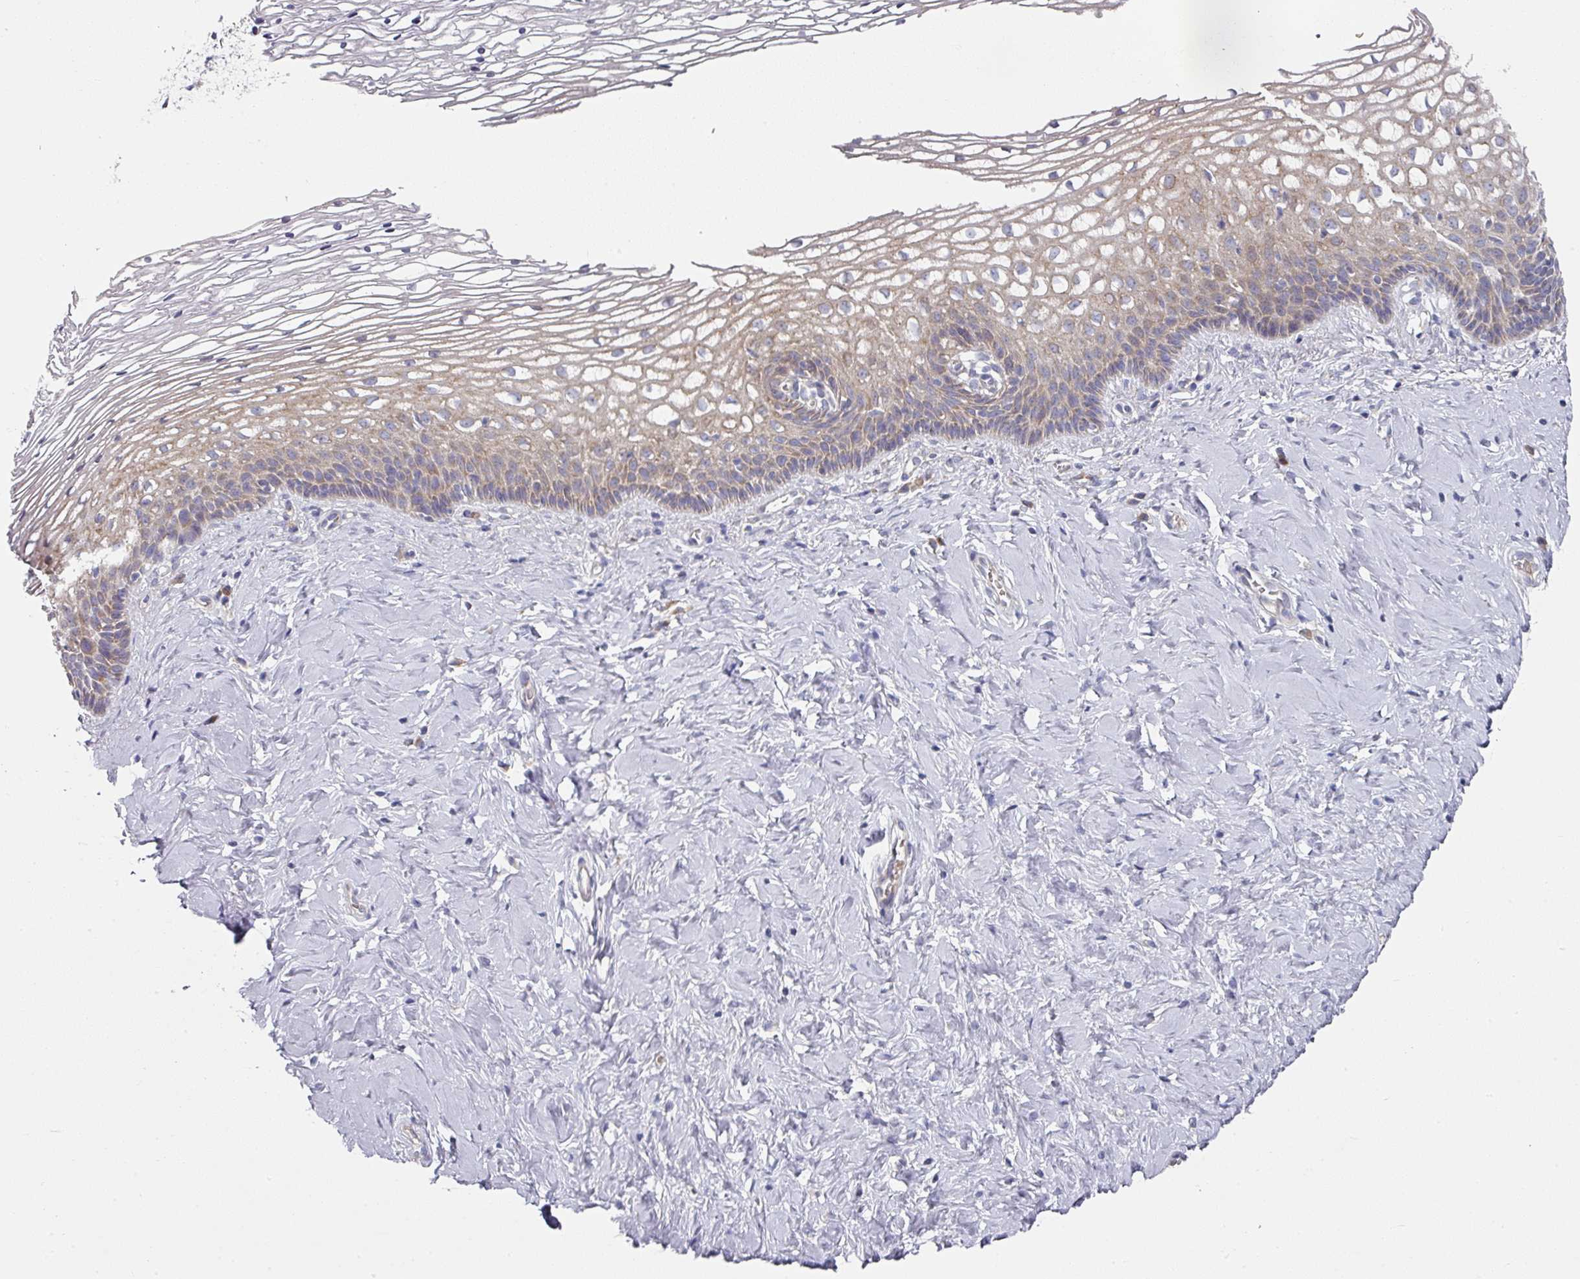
{"staining": {"intensity": "moderate", "quantity": "<25%", "location": "cytoplasmic/membranous"}, "tissue": "cervix", "cell_type": "Glandular cells", "image_type": "normal", "snomed": [{"axis": "morphology", "description": "Normal tissue, NOS"}, {"axis": "topography", "description": "Cervix"}], "caption": "Immunohistochemistry histopathology image of normal cervix: human cervix stained using IHC exhibits low levels of moderate protein expression localized specifically in the cytoplasmic/membranous of glandular cells, appearing as a cytoplasmic/membranous brown color.", "gene": "PYROXD2", "patient": {"sex": "female", "age": 36}}